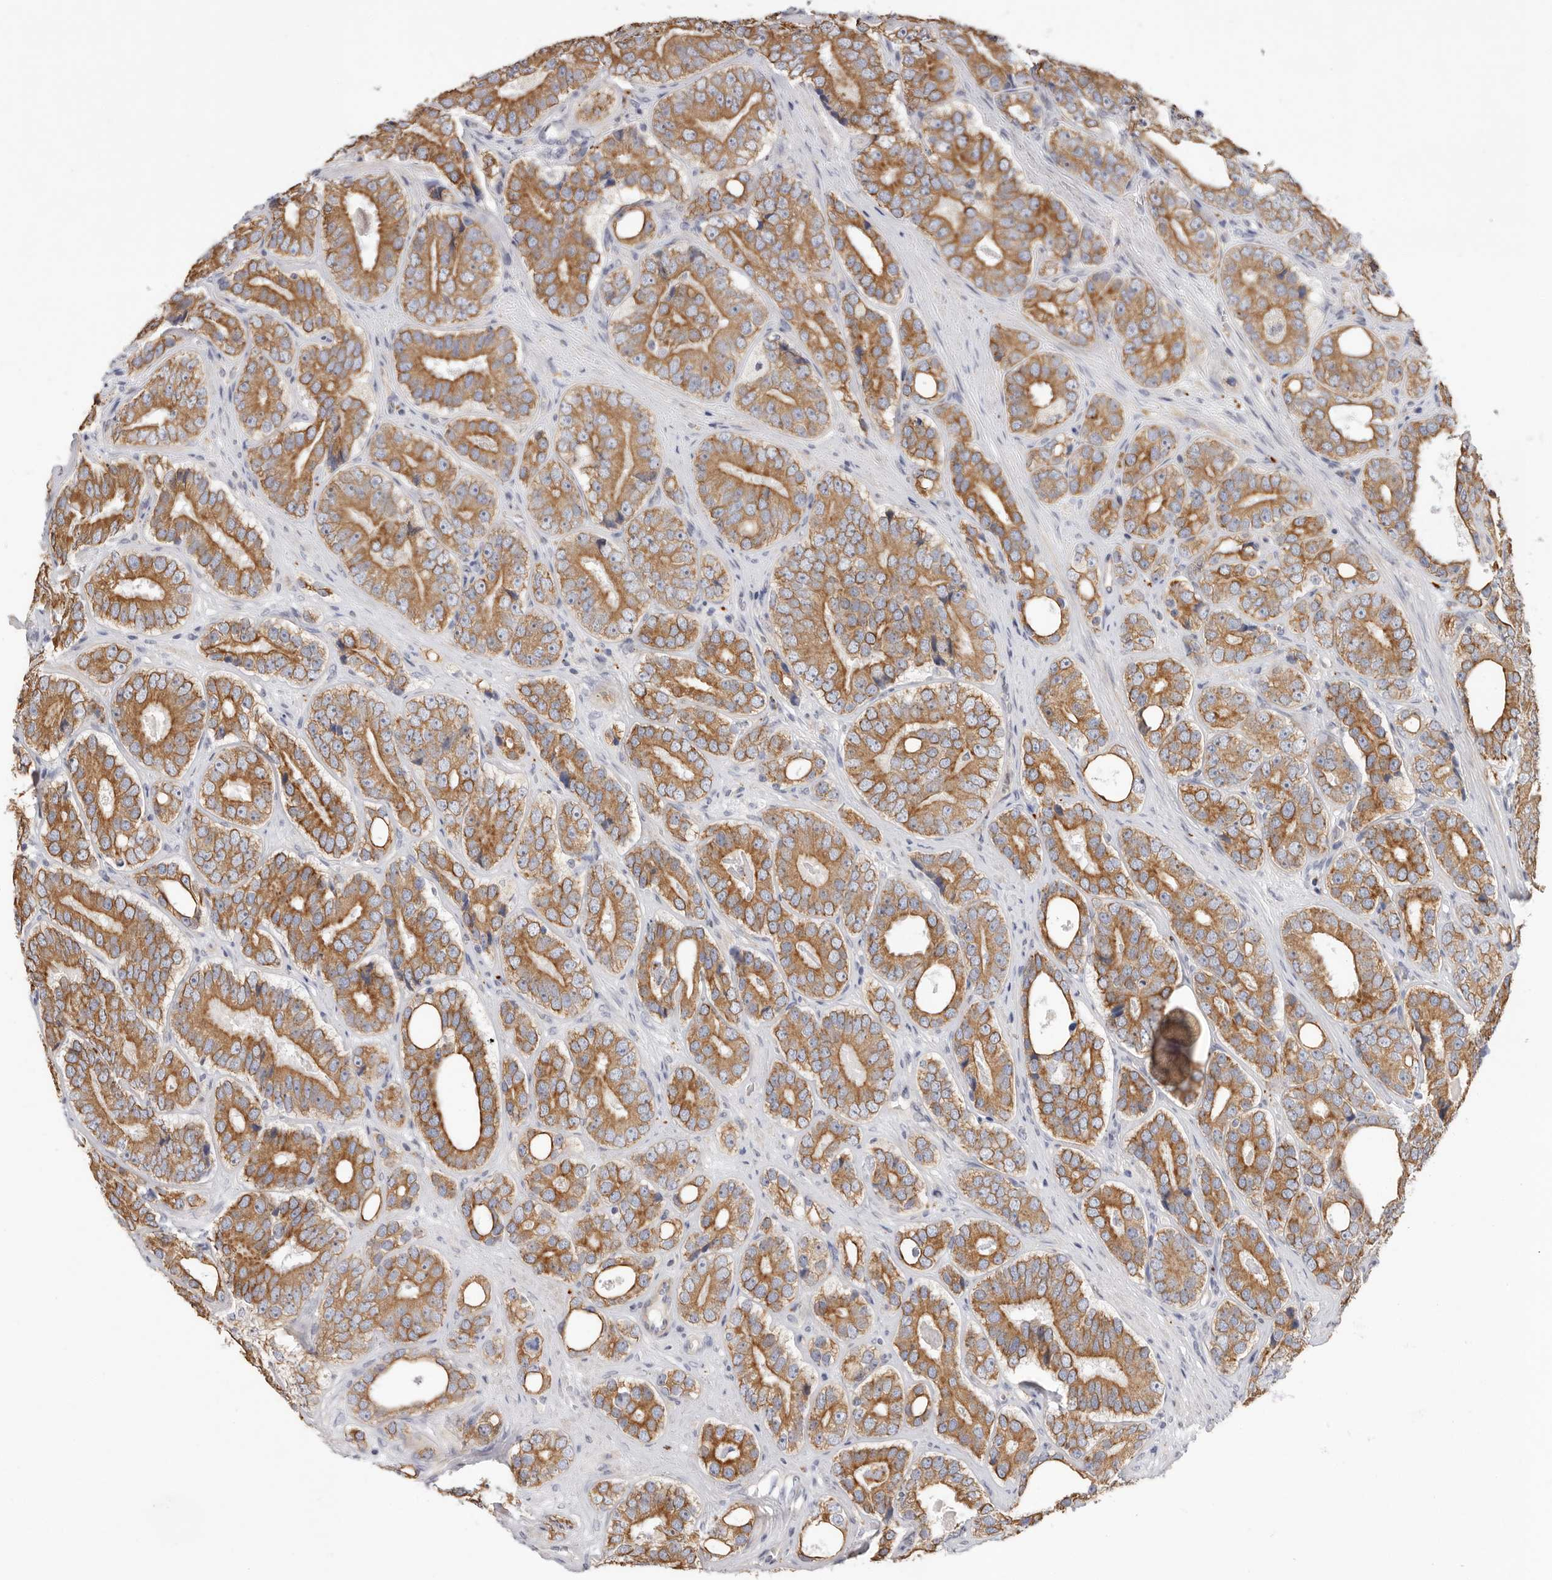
{"staining": {"intensity": "moderate", "quantity": ">75%", "location": "cytoplasmic/membranous"}, "tissue": "prostate cancer", "cell_type": "Tumor cells", "image_type": "cancer", "snomed": [{"axis": "morphology", "description": "Adenocarcinoma, High grade"}, {"axis": "topography", "description": "Prostate"}], "caption": "Protein staining of prostate cancer (high-grade adenocarcinoma) tissue reveals moderate cytoplasmic/membranous positivity in approximately >75% of tumor cells.", "gene": "USH1C", "patient": {"sex": "male", "age": 56}}